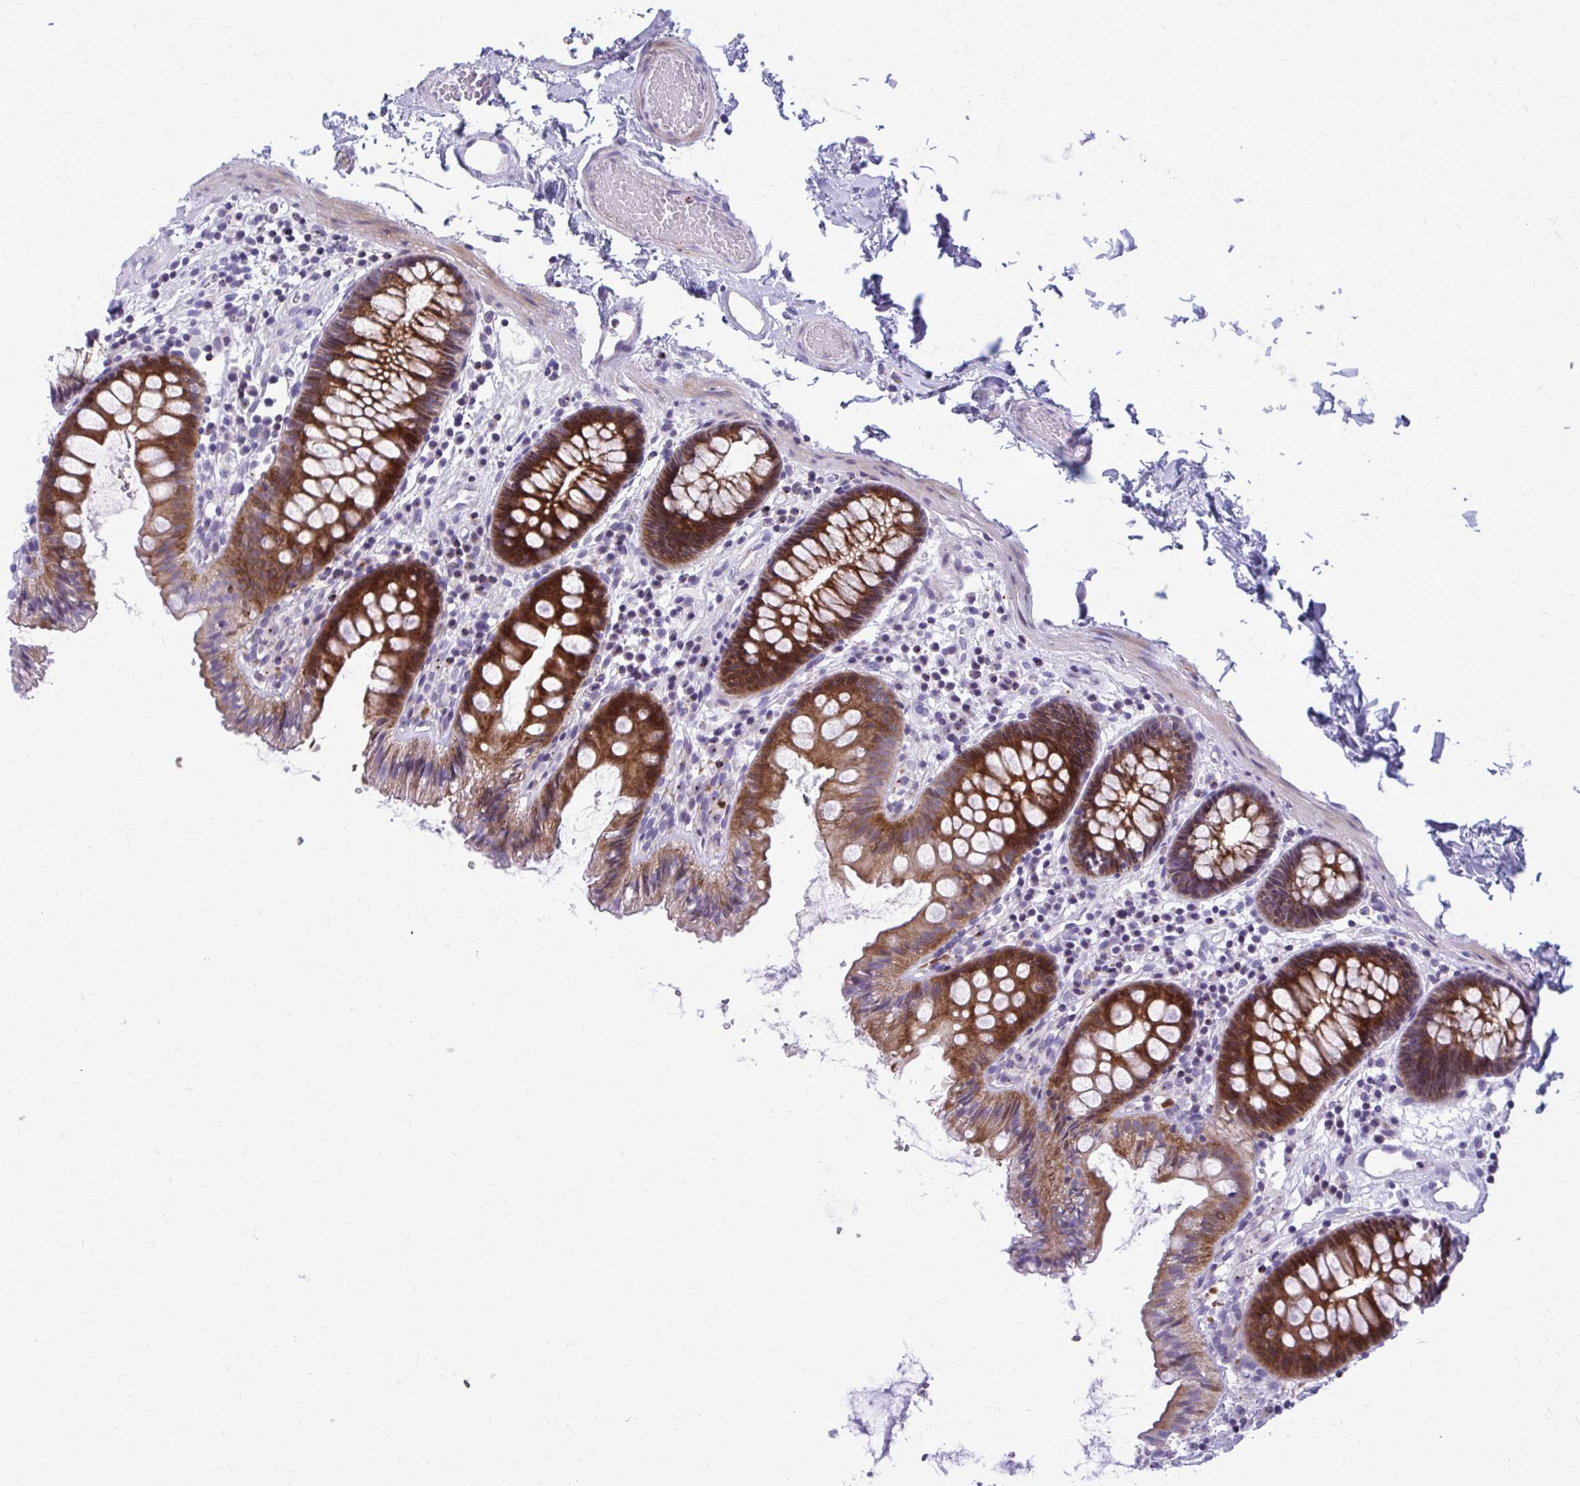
{"staining": {"intensity": "negative", "quantity": "none", "location": "none"}, "tissue": "colon", "cell_type": "Endothelial cells", "image_type": "normal", "snomed": [{"axis": "morphology", "description": "Normal tissue, NOS"}, {"axis": "topography", "description": "Colon"}], "caption": "The IHC image has no significant staining in endothelial cells of colon.", "gene": "PEDS1", "patient": {"sex": "male", "age": 84}}